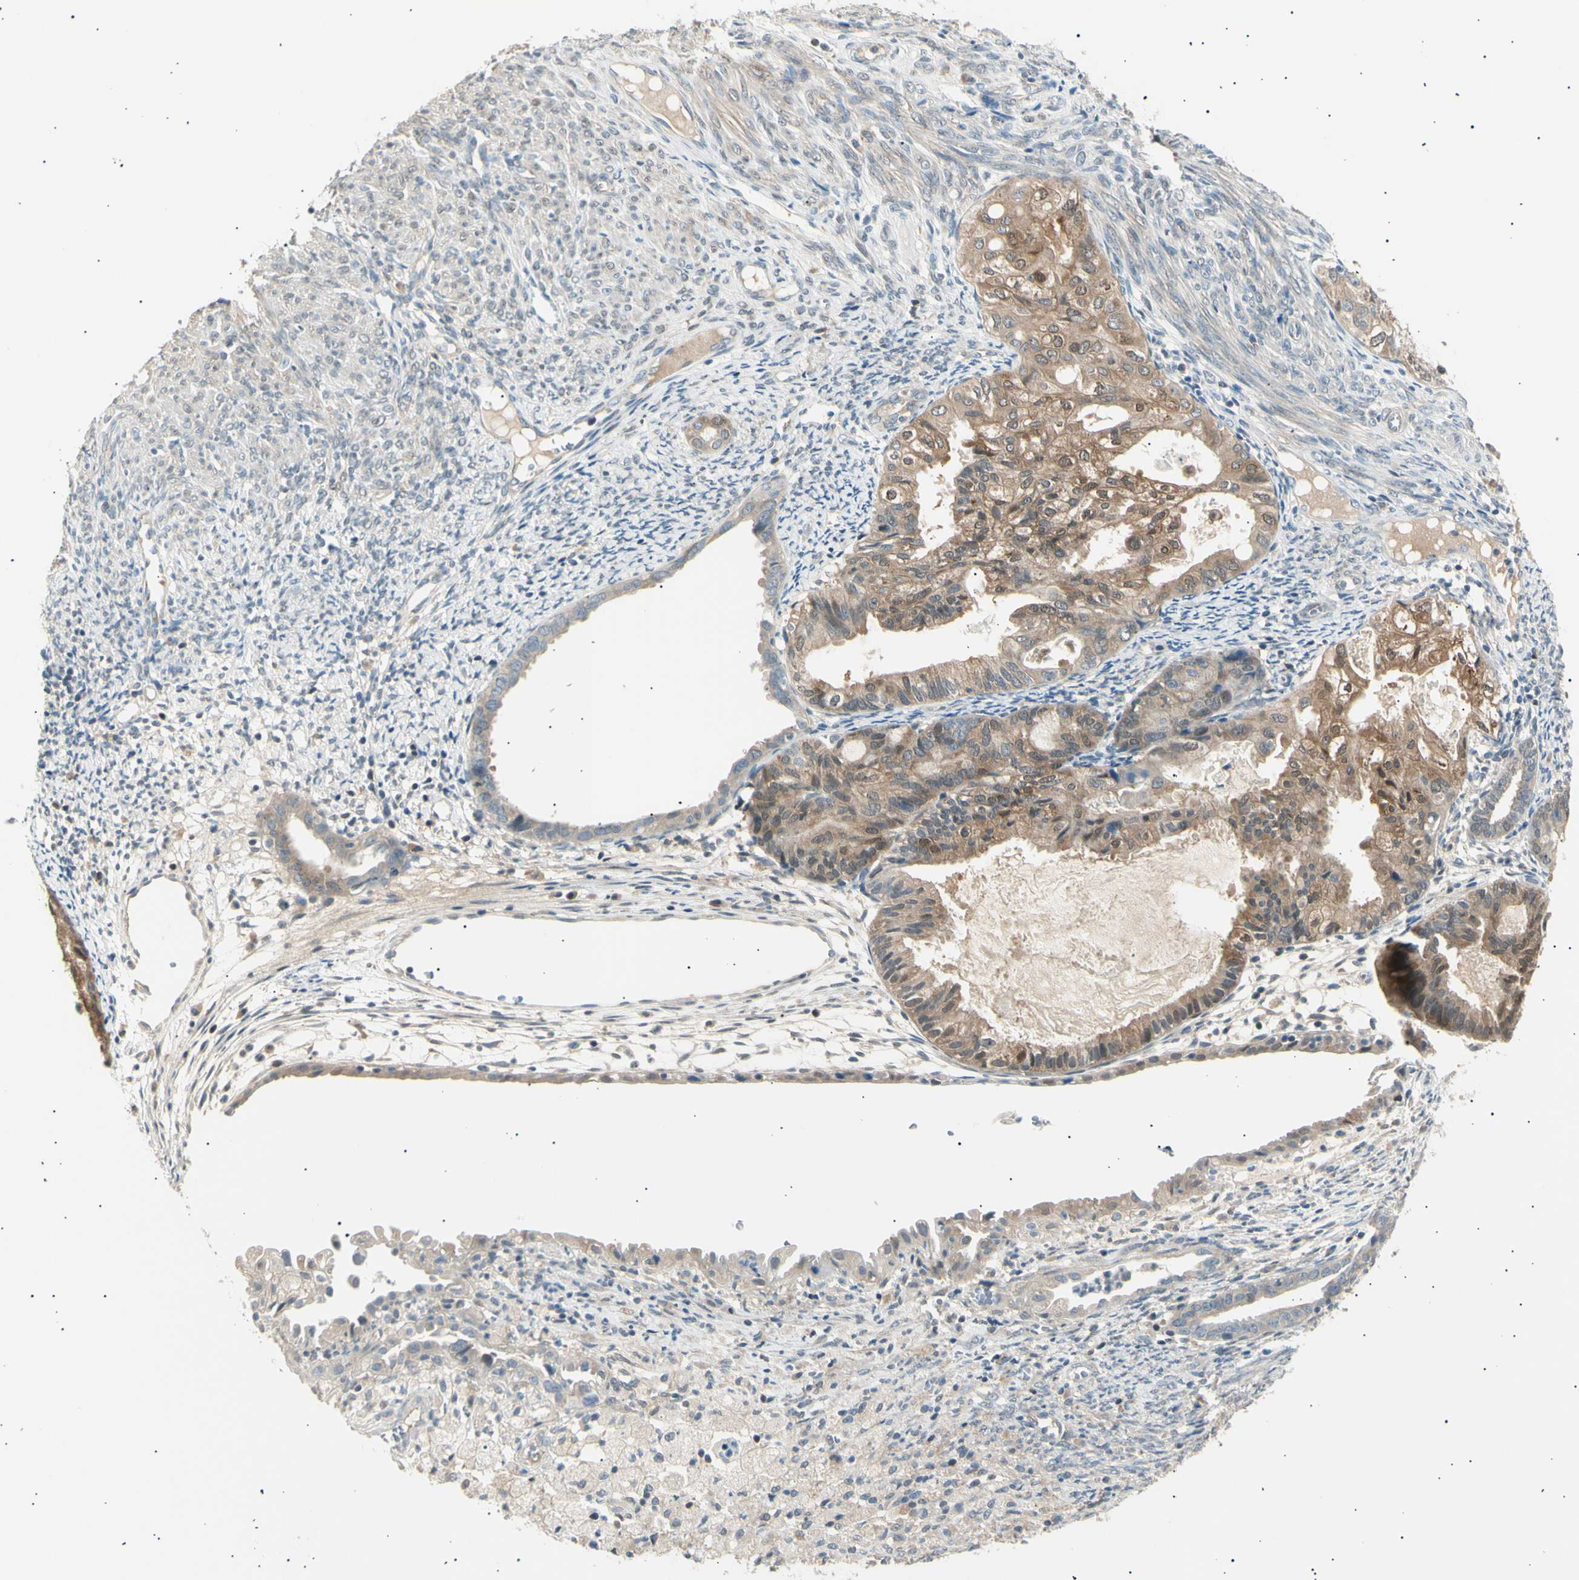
{"staining": {"intensity": "moderate", "quantity": ">75%", "location": "cytoplasmic/membranous,nuclear"}, "tissue": "cervical cancer", "cell_type": "Tumor cells", "image_type": "cancer", "snomed": [{"axis": "morphology", "description": "Normal tissue, NOS"}, {"axis": "morphology", "description": "Adenocarcinoma, NOS"}, {"axis": "topography", "description": "Cervix"}, {"axis": "topography", "description": "Endometrium"}], "caption": "This is an image of IHC staining of cervical cancer (adenocarcinoma), which shows moderate expression in the cytoplasmic/membranous and nuclear of tumor cells.", "gene": "LHPP", "patient": {"sex": "female", "age": 86}}